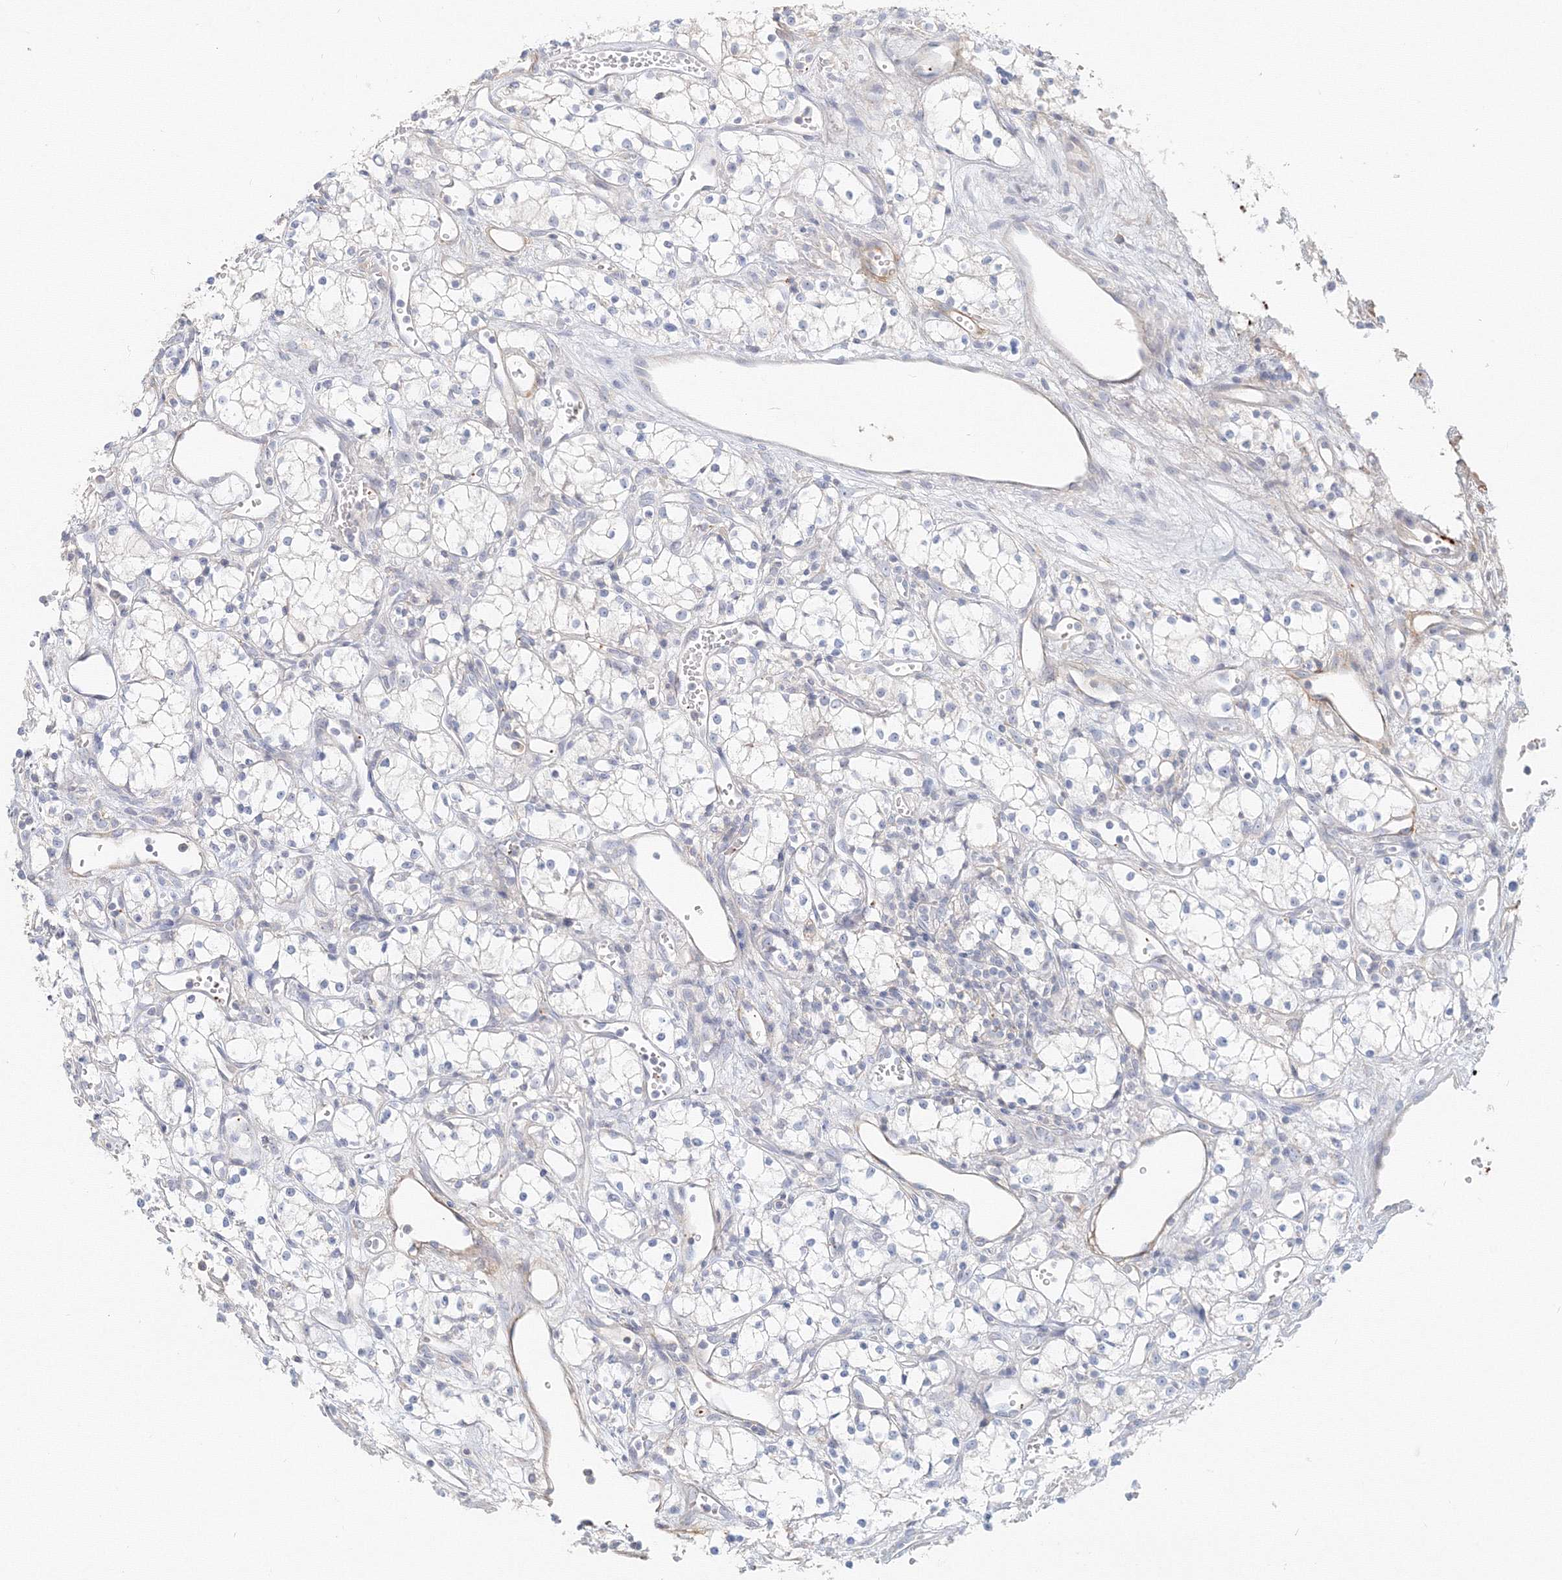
{"staining": {"intensity": "negative", "quantity": "none", "location": "none"}, "tissue": "renal cancer", "cell_type": "Tumor cells", "image_type": "cancer", "snomed": [{"axis": "morphology", "description": "Adenocarcinoma, NOS"}, {"axis": "topography", "description": "Kidney"}], "caption": "Immunohistochemistry (IHC) histopathology image of human adenocarcinoma (renal) stained for a protein (brown), which exhibits no staining in tumor cells. (DAB IHC visualized using brightfield microscopy, high magnification).", "gene": "MMRN1", "patient": {"sex": "male", "age": 59}}